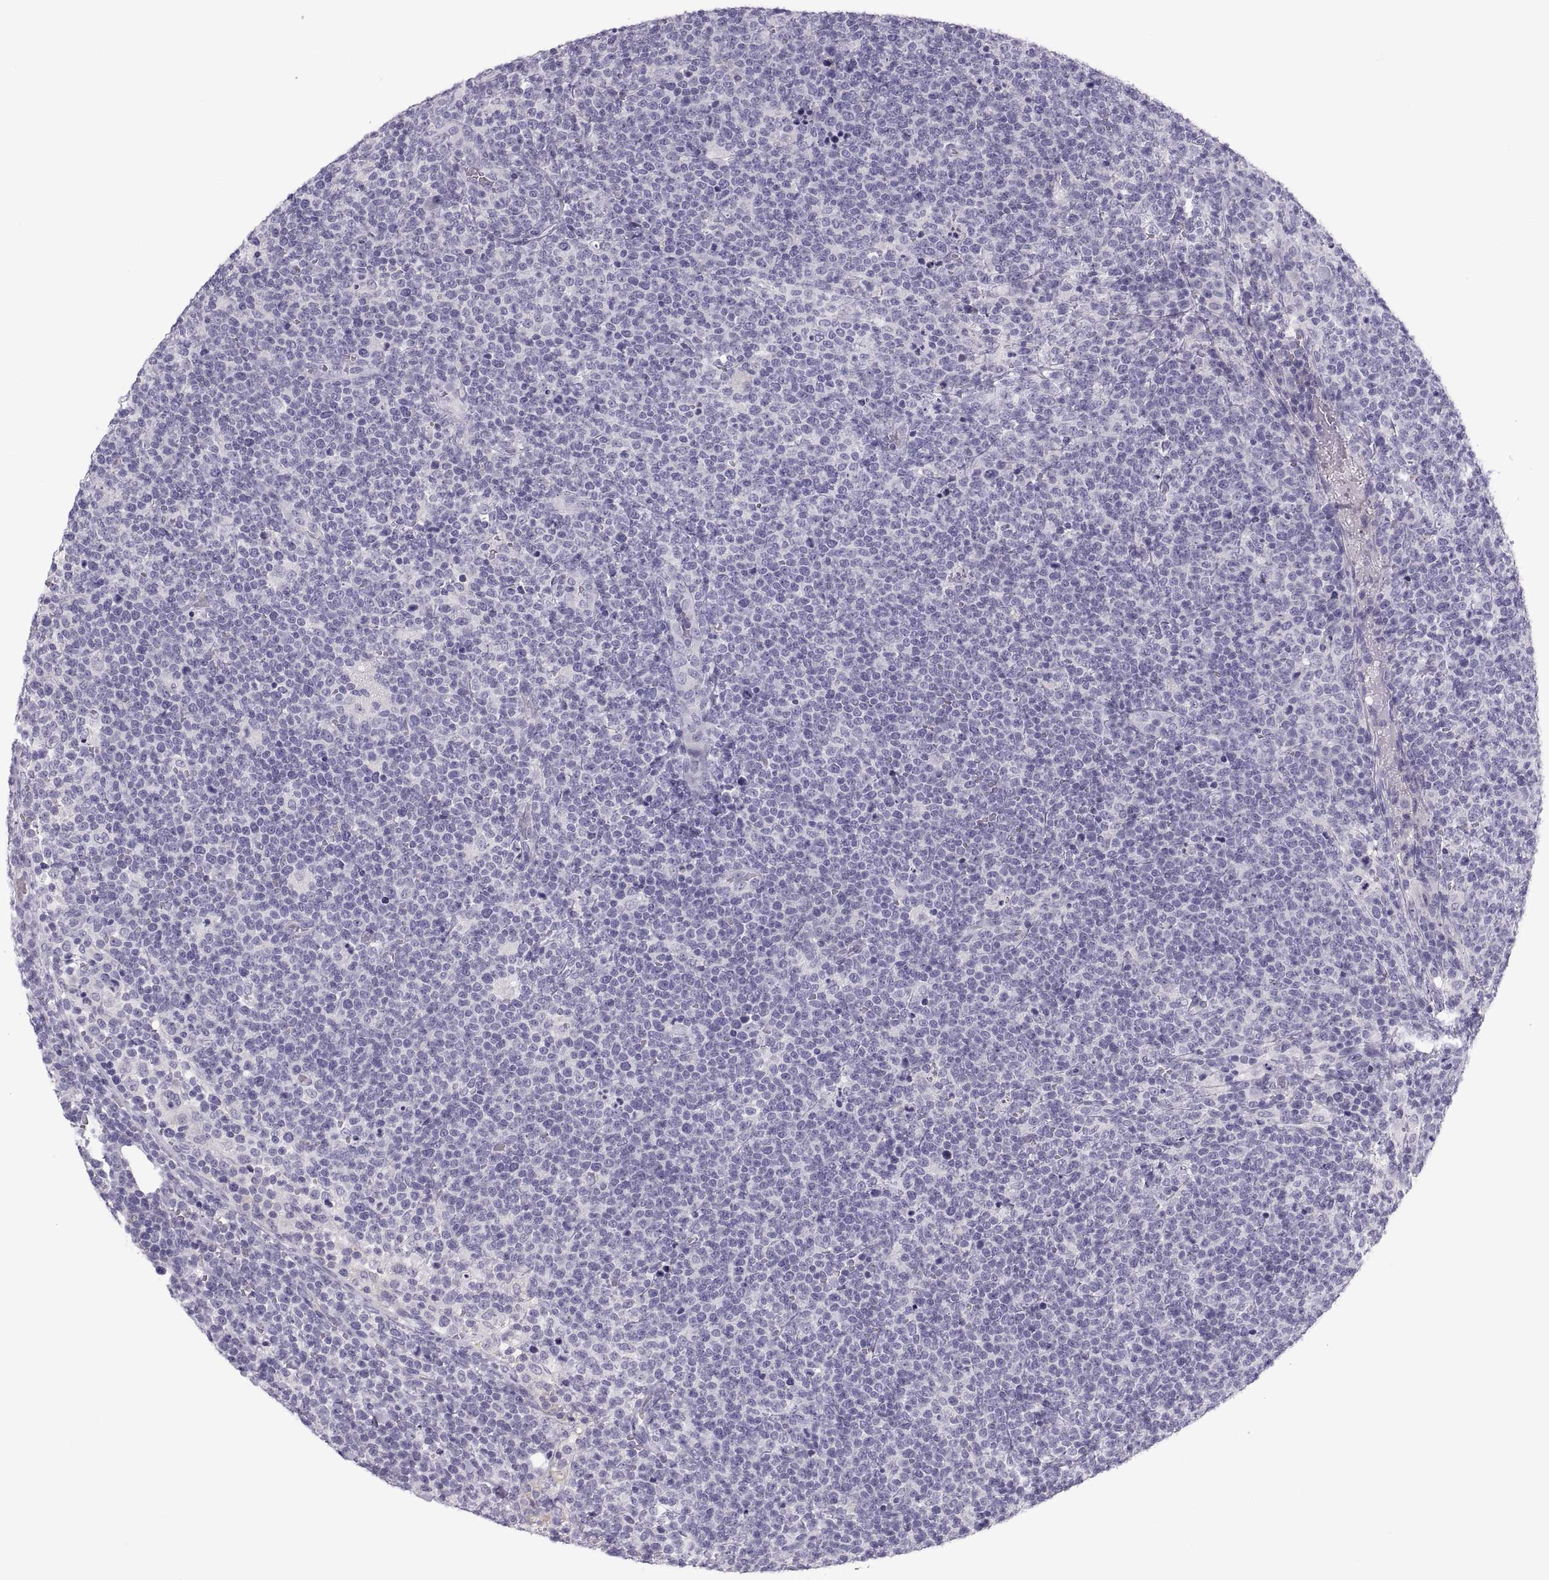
{"staining": {"intensity": "negative", "quantity": "none", "location": "none"}, "tissue": "lymphoma", "cell_type": "Tumor cells", "image_type": "cancer", "snomed": [{"axis": "morphology", "description": "Malignant lymphoma, non-Hodgkin's type, High grade"}, {"axis": "topography", "description": "Lymph node"}], "caption": "Protein analysis of malignant lymphoma, non-Hodgkin's type (high-grade) demonstrates no significant expression in tumor cells.", "gene": "MAGEB2", "patient": {"sex": "male", "age": 61}}